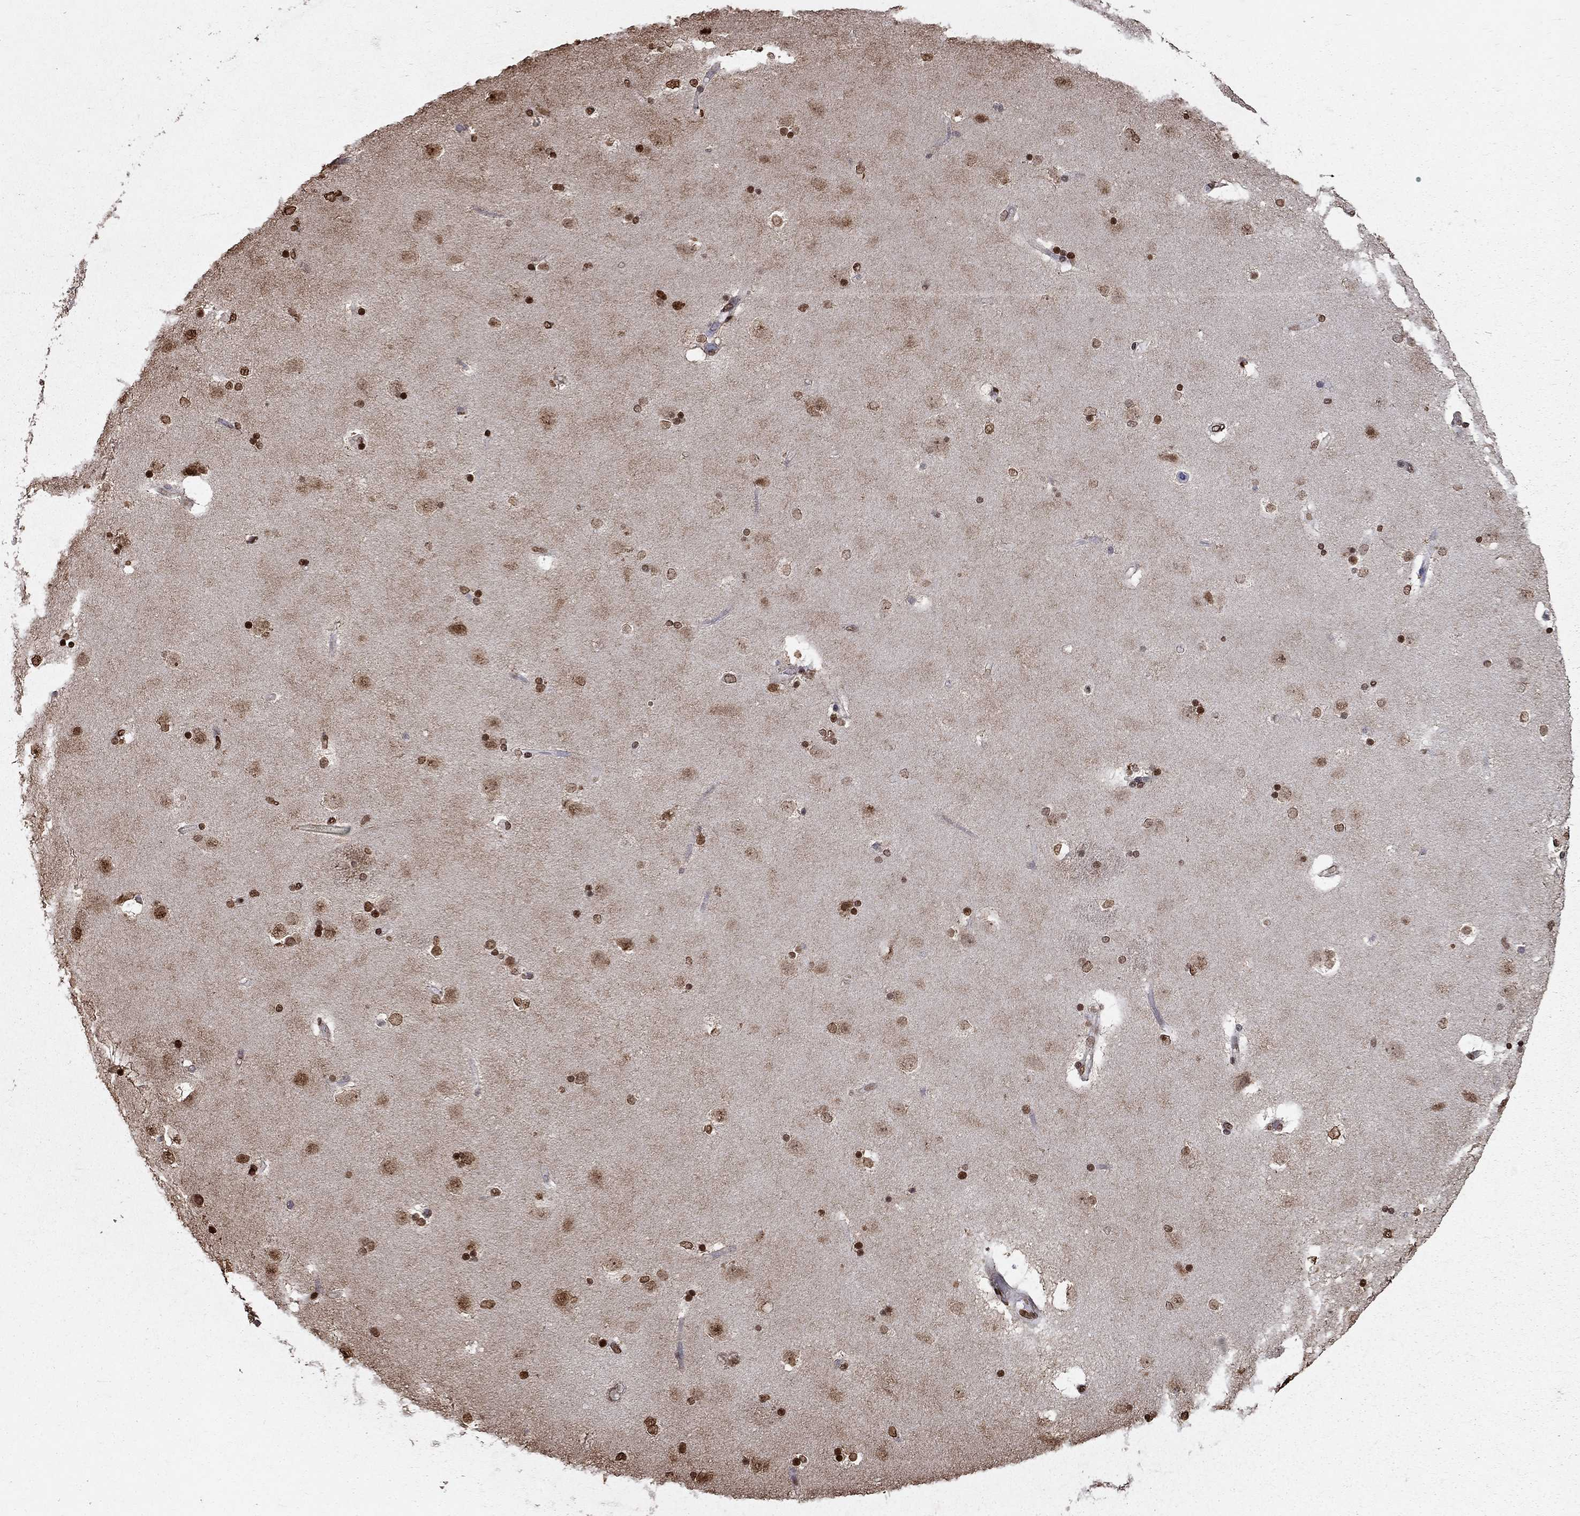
{"staining": {"intensity": "strong", "quantity": "25%-75%", "location": "nuclear"}, "tissue": "caudate", "cell_type": "Glial cells", "image_type": "normal", "snomed": [{"axis": "morphology", "description": "Normal tissue, NOS"}, {"axis": "topography", "description": "Lateral ventricle wall"}], "caption": "A micrograph showing strong nuclear expression in approximately 25%-75% of glial cells in normal caudate, as visualized by brown immunohistochemical staining.", "gene": "HDAC3", "patient": {"sex": "male", "age": 51}}